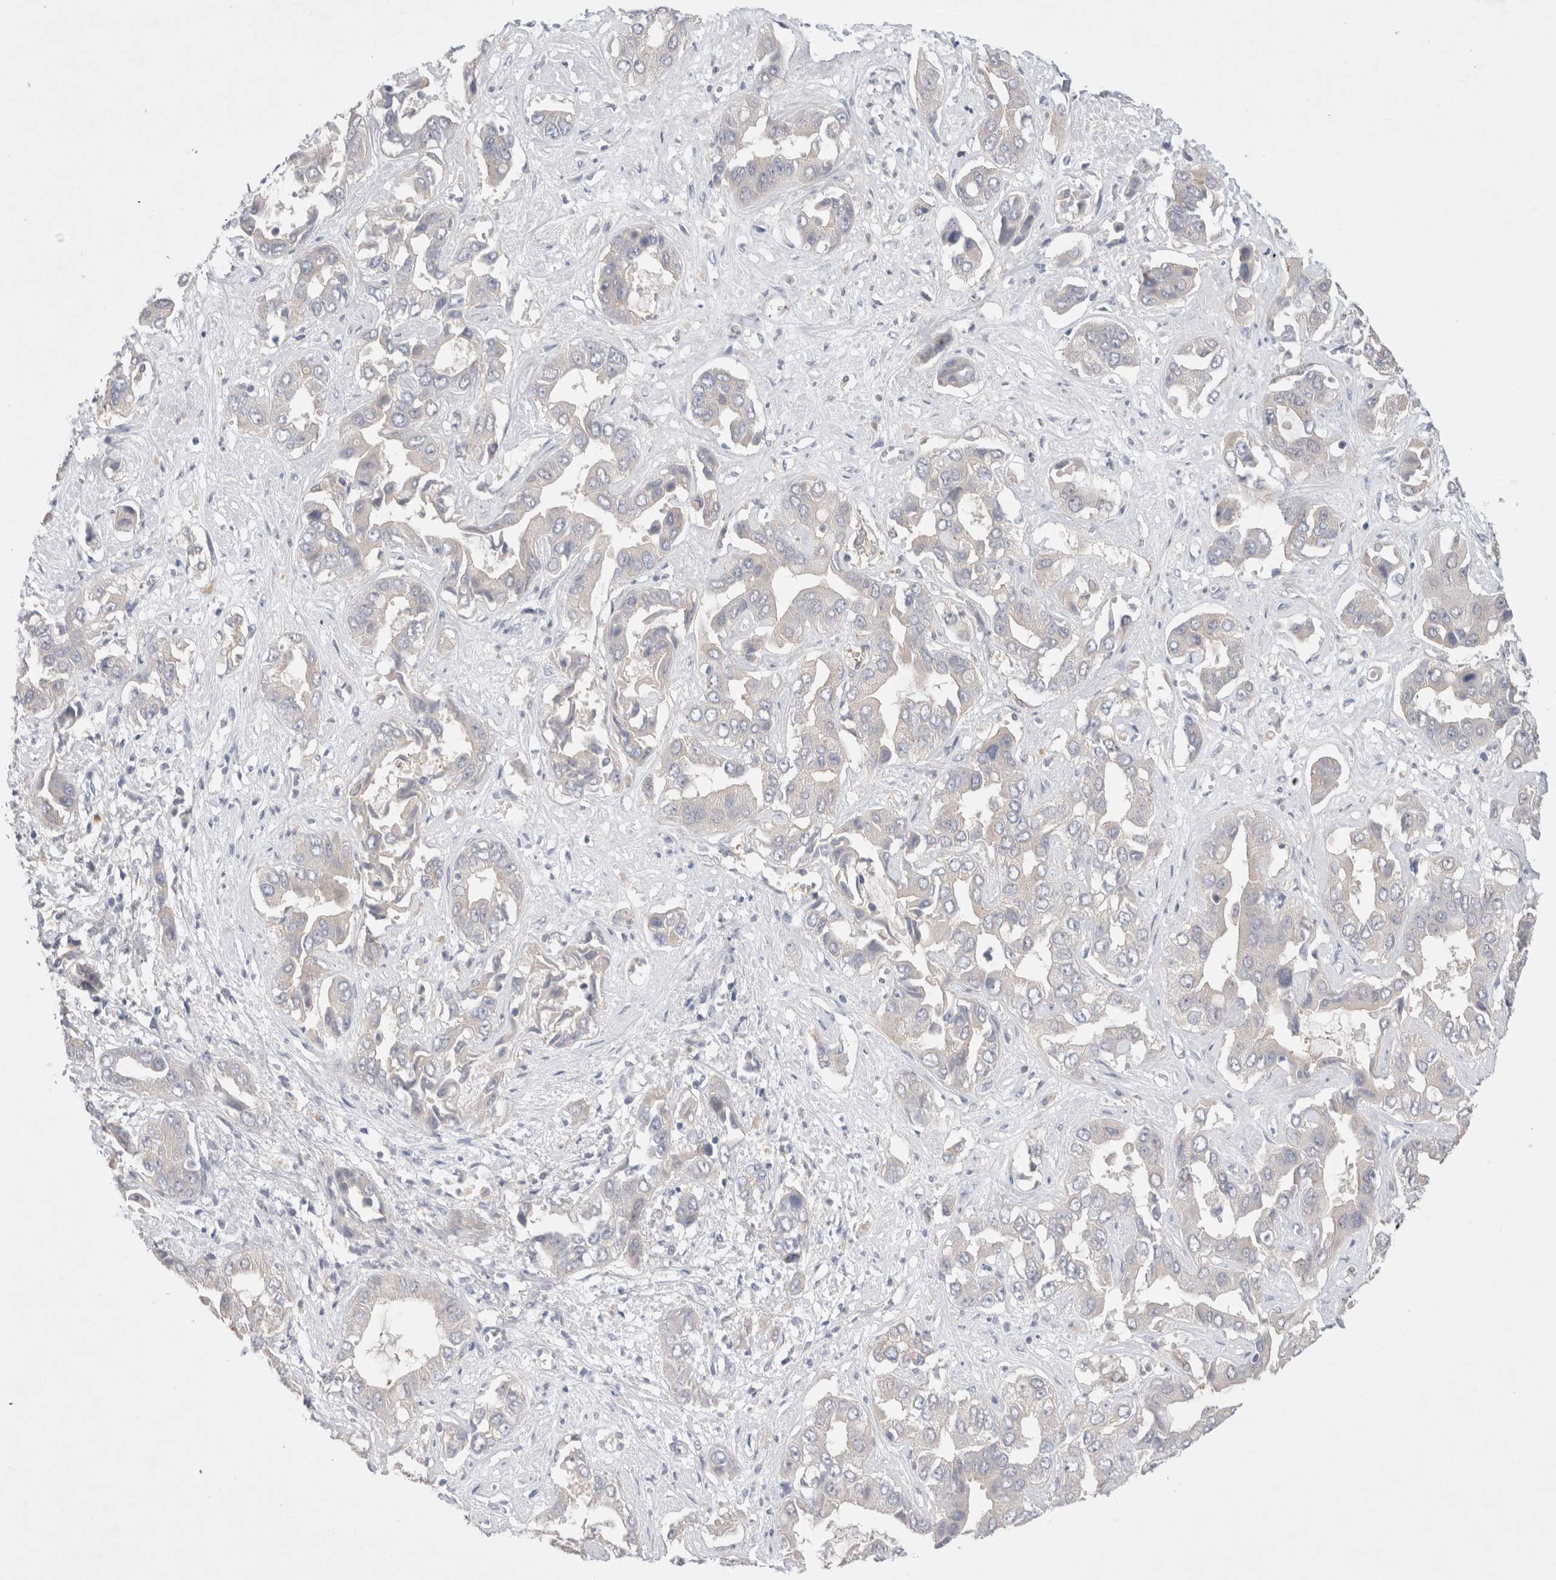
{"staining": {"intensity": "negative", "quantity": "none", "location": "none"}, "tissue": "liver cancer", "cell_type": "Tumor cells", "image_type": "cancer", "snomed": [{"axis": "morphology", "description": "Cholangiocarcinoma"}, {"axis": "topography", "description": "Liver"}], "caption": "This is an immunohistochemistry image of liver cancer. There is no staining in tumor cells.", "gene": "IFT74", "patient": {"sex": "female", "age": 52}}